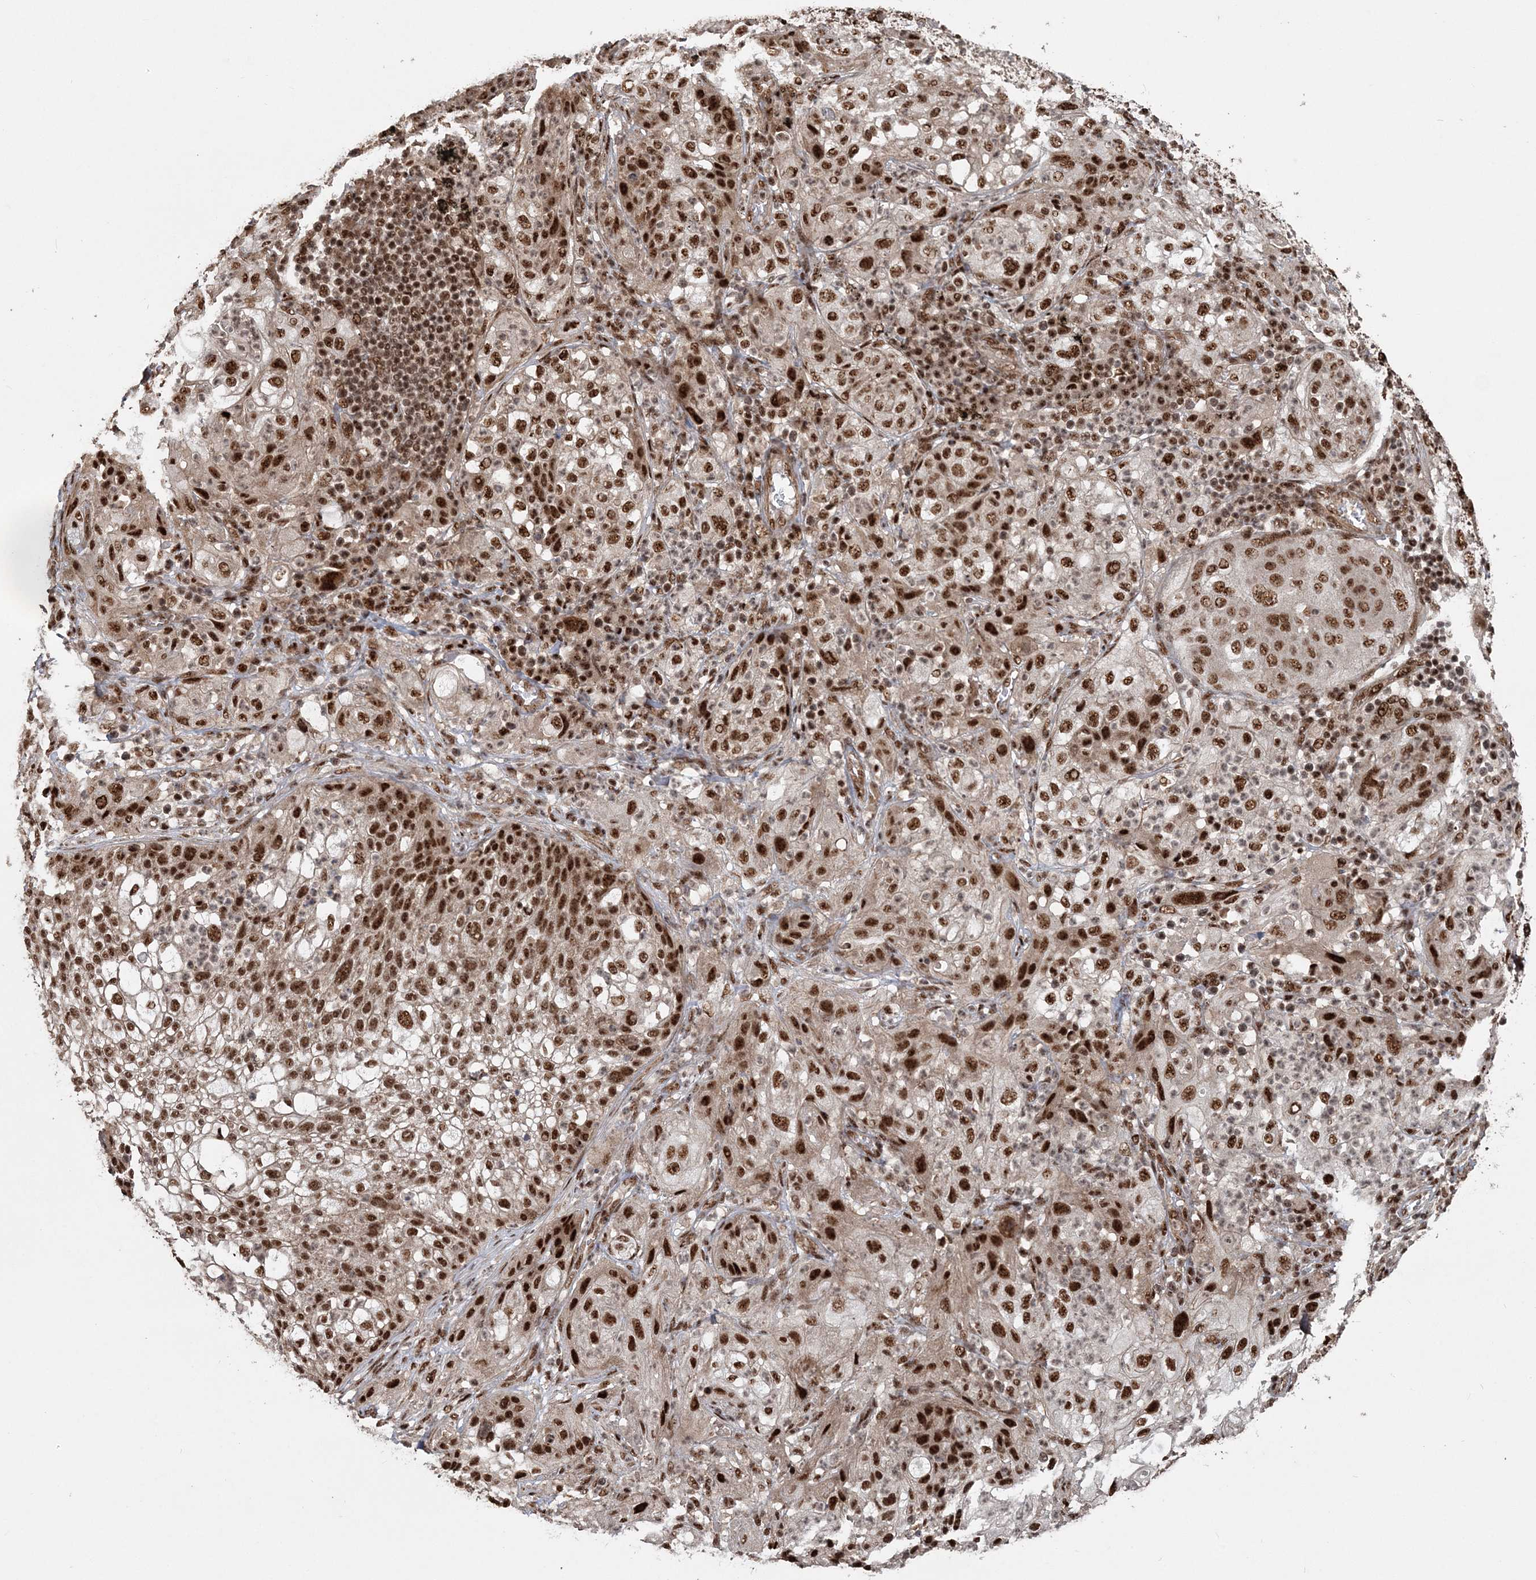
{"staining": {"intensity": "strong", "quantity": ">75%", "location": "nuclear"}, "tissue": "lung cancer", "cell_type": "Tumor cells", "image_type": "cancer", "snomed": [{"axis": "morphology", "description": "Inflammation, NOS"}, {"axis": "morphology", "description": "Squamous cell carcinoma, NOS"}, {"axis": "topography", "description": "Lymph node"}, {"axis": "topography", "description": "Soft tissue"}, {"axis": "topography", "description": "Lung"}], "caption": "This histopathology image reveals immunohistochemistry staining of lung cancer (squamous cell carcinoma), with high strong nuclear expression in approximately >75% of tumor cells.", "gene": "EXOSC8", "patient": {"sex": "male", "age": 66}}